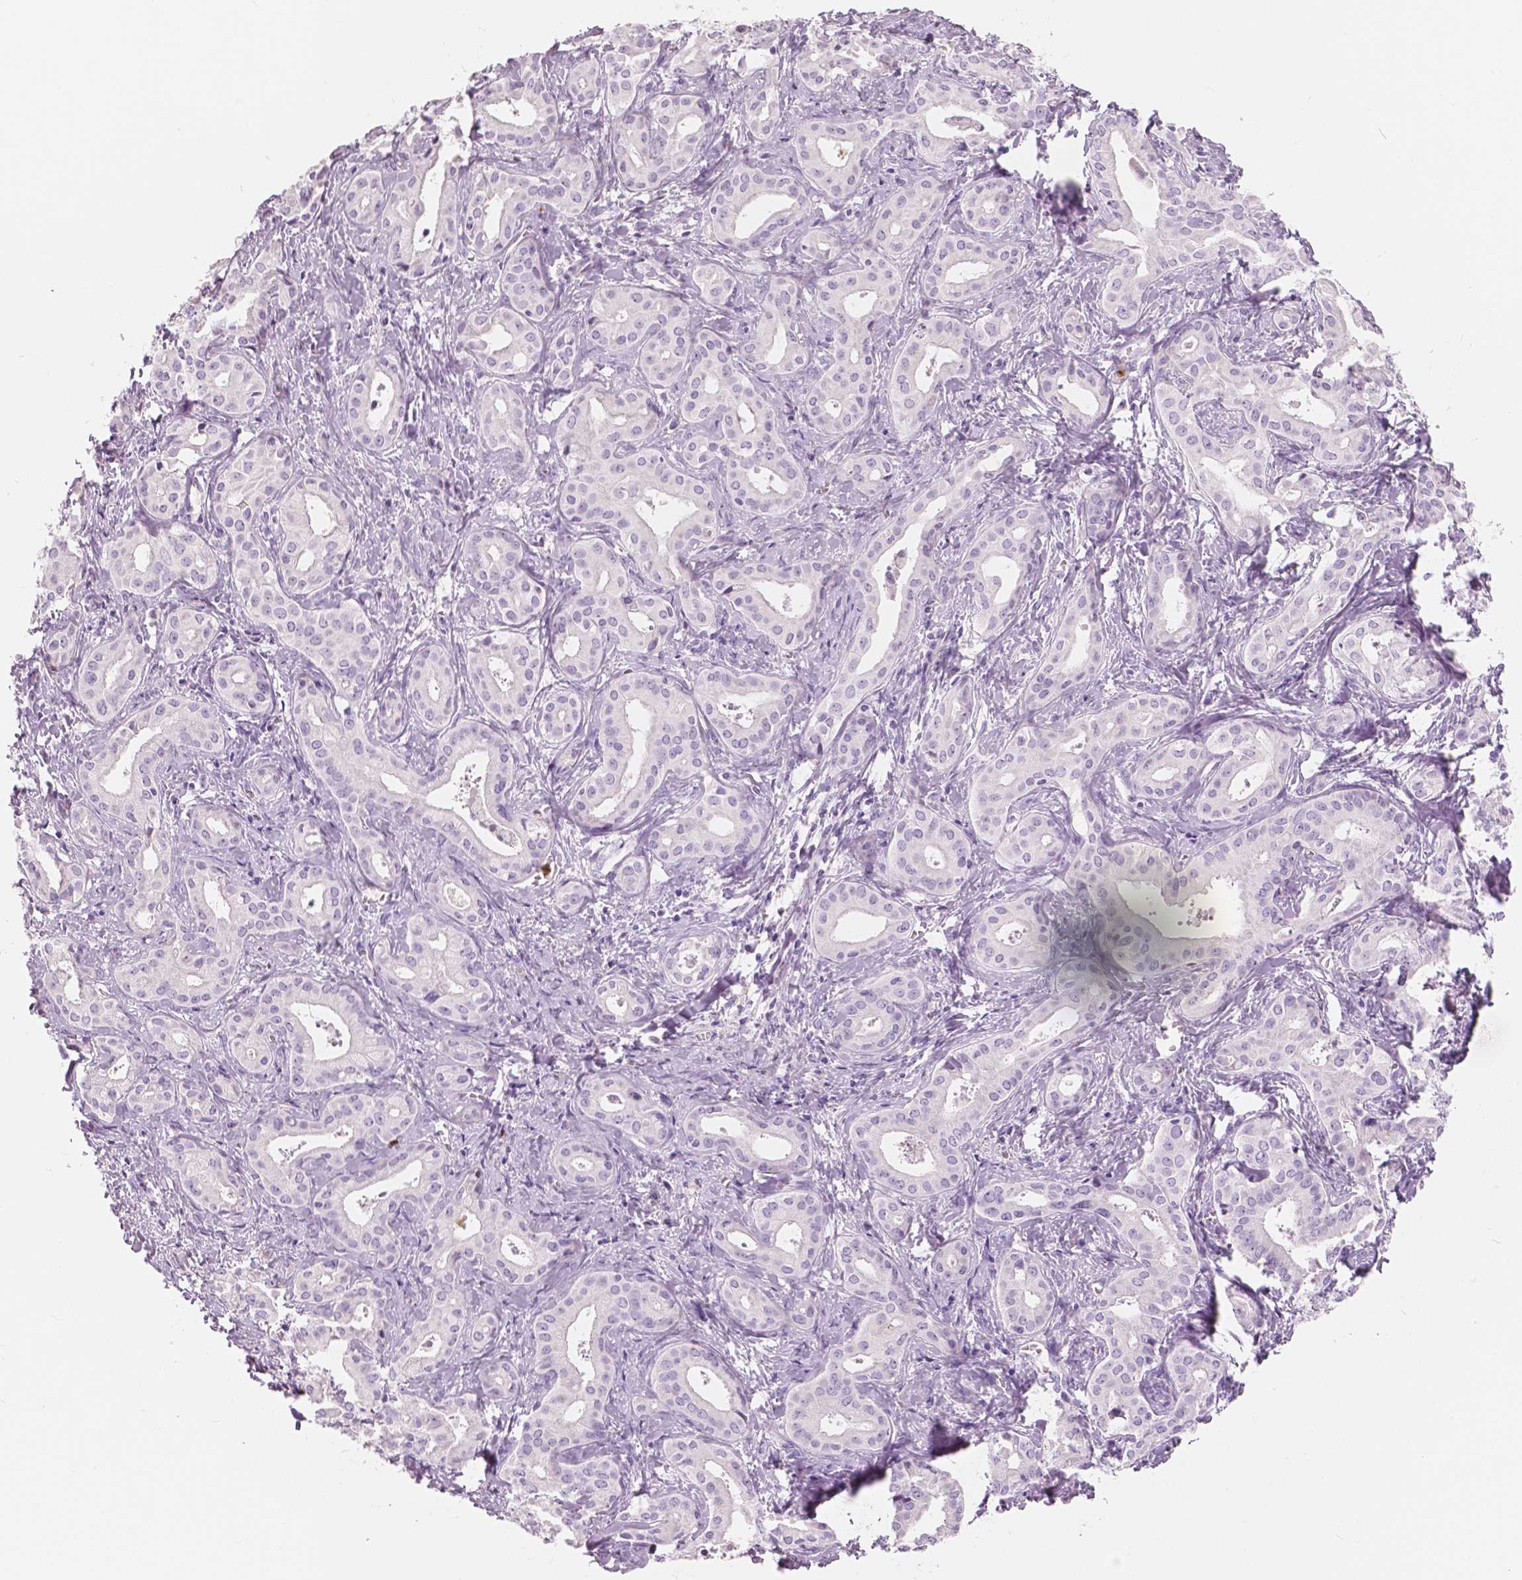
{"staining": {"intensity": "negative", "quantity": "none", "location": "none"}, "tissue": "liver cancer", "cell_type": "Tumor cells", "image_type": "cancer", "snomed": [{"axis": "morphology", "description": "Cholangiocarcinoma"}, {"axis": "topography", "description": "Liver"}], "caption": "Liver cholangiocarcinoma stained for a protein using IHC exhibits no positivity tumor cells.", "gene": "CXCR2", "patient": {"sex": "female", "age": 65}}